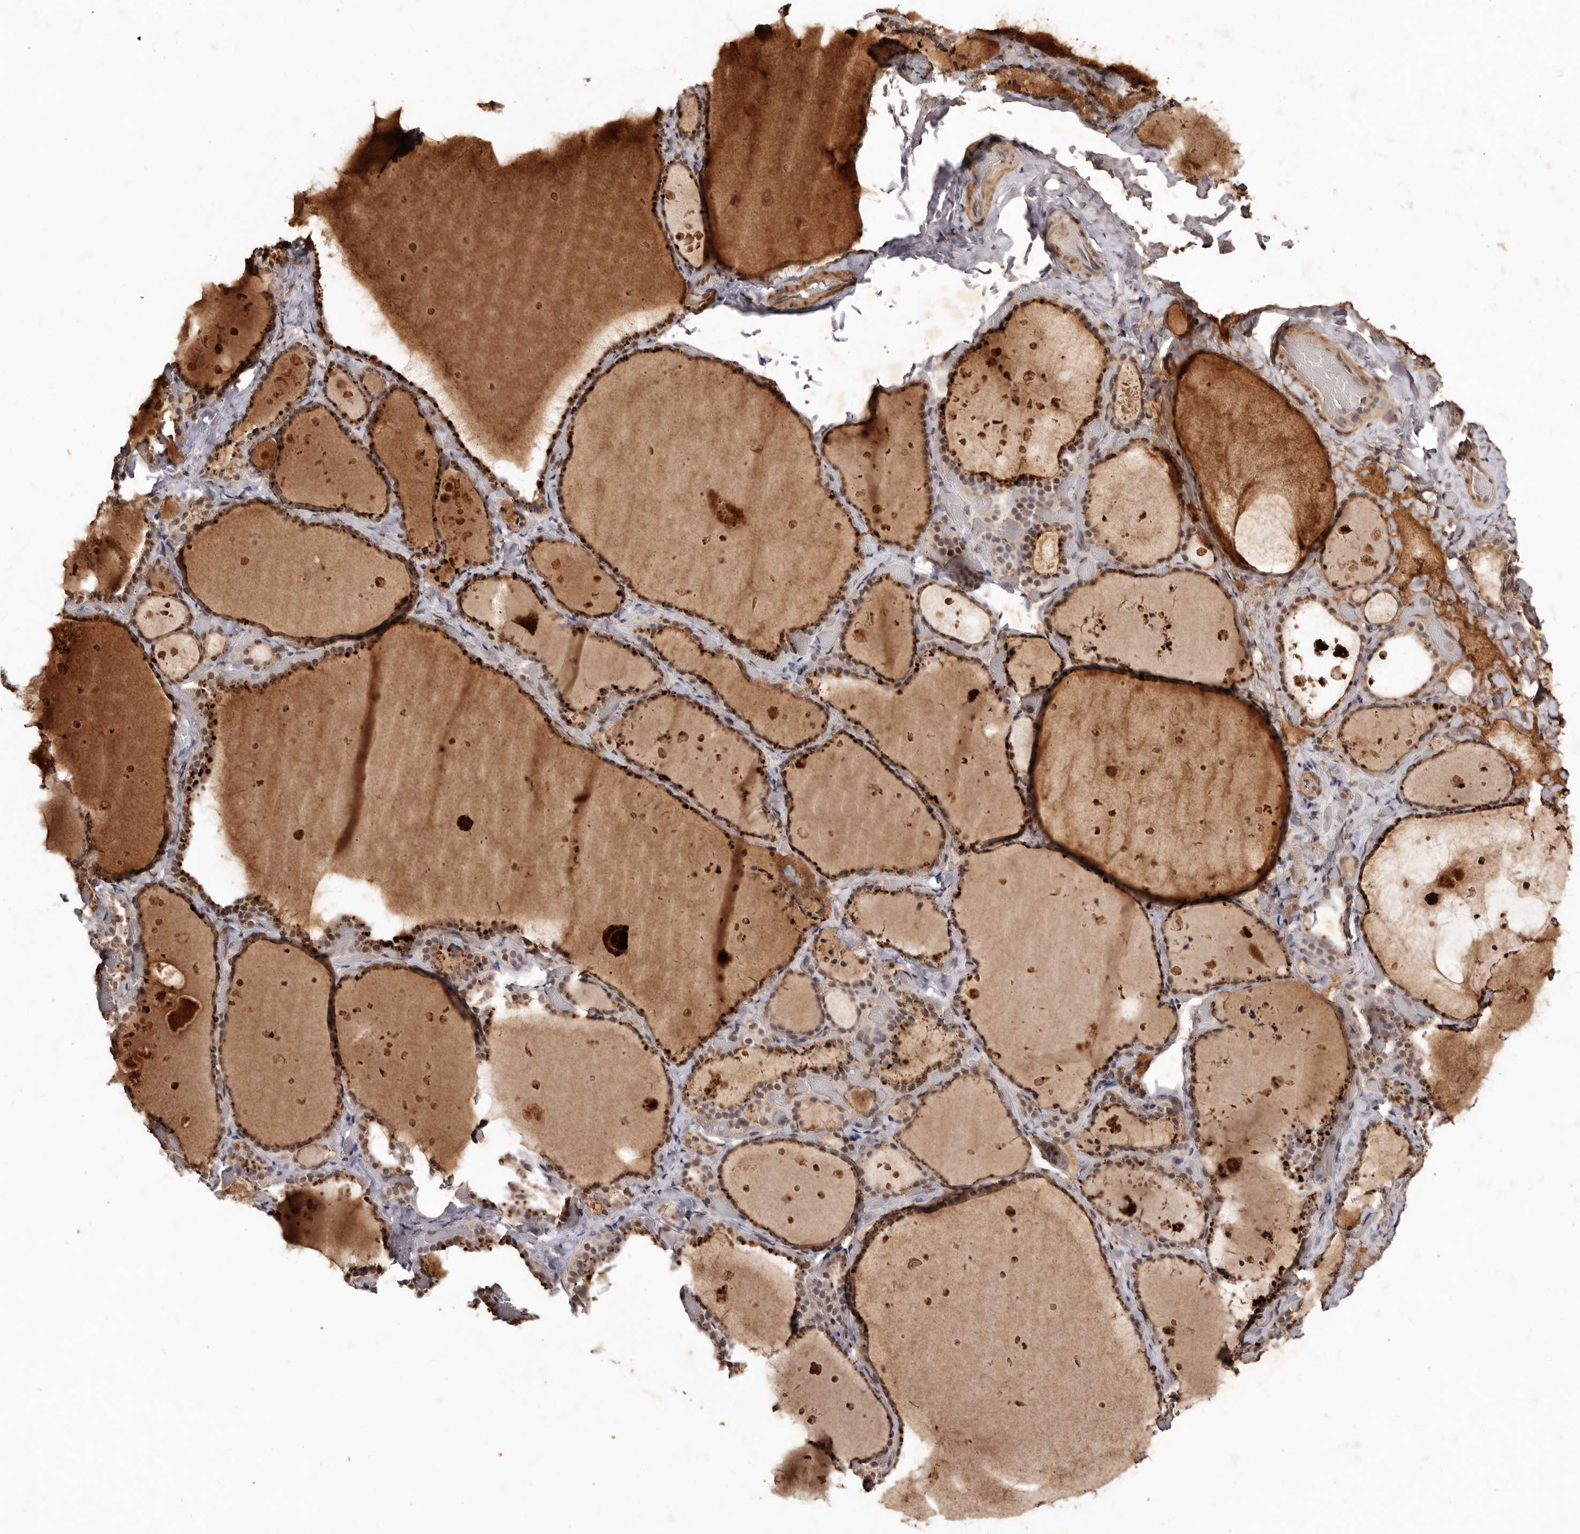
{"staining": {"intensity": "moderate", "quantity": ">75%", "location": "cytoplasmic/membranous"}, "tissue": "thyroid gland", "cell_type": "Glandular cells", "image_type": "normal", "snomed": [{"axis": "morphology", "description": "Normal tissue, NOS"}, {"axis": "topography", "description": "Thyroid gland"}], "caption": "Immunohistochemistry (IHC) of benign human thyroid gland demonstrates medium levels of moderate cytoplasmic/membranous staining in approximately >75% of glandular cells.", "gene": "NOTCH1", "patient": {"sex": "female", "age": 44}}